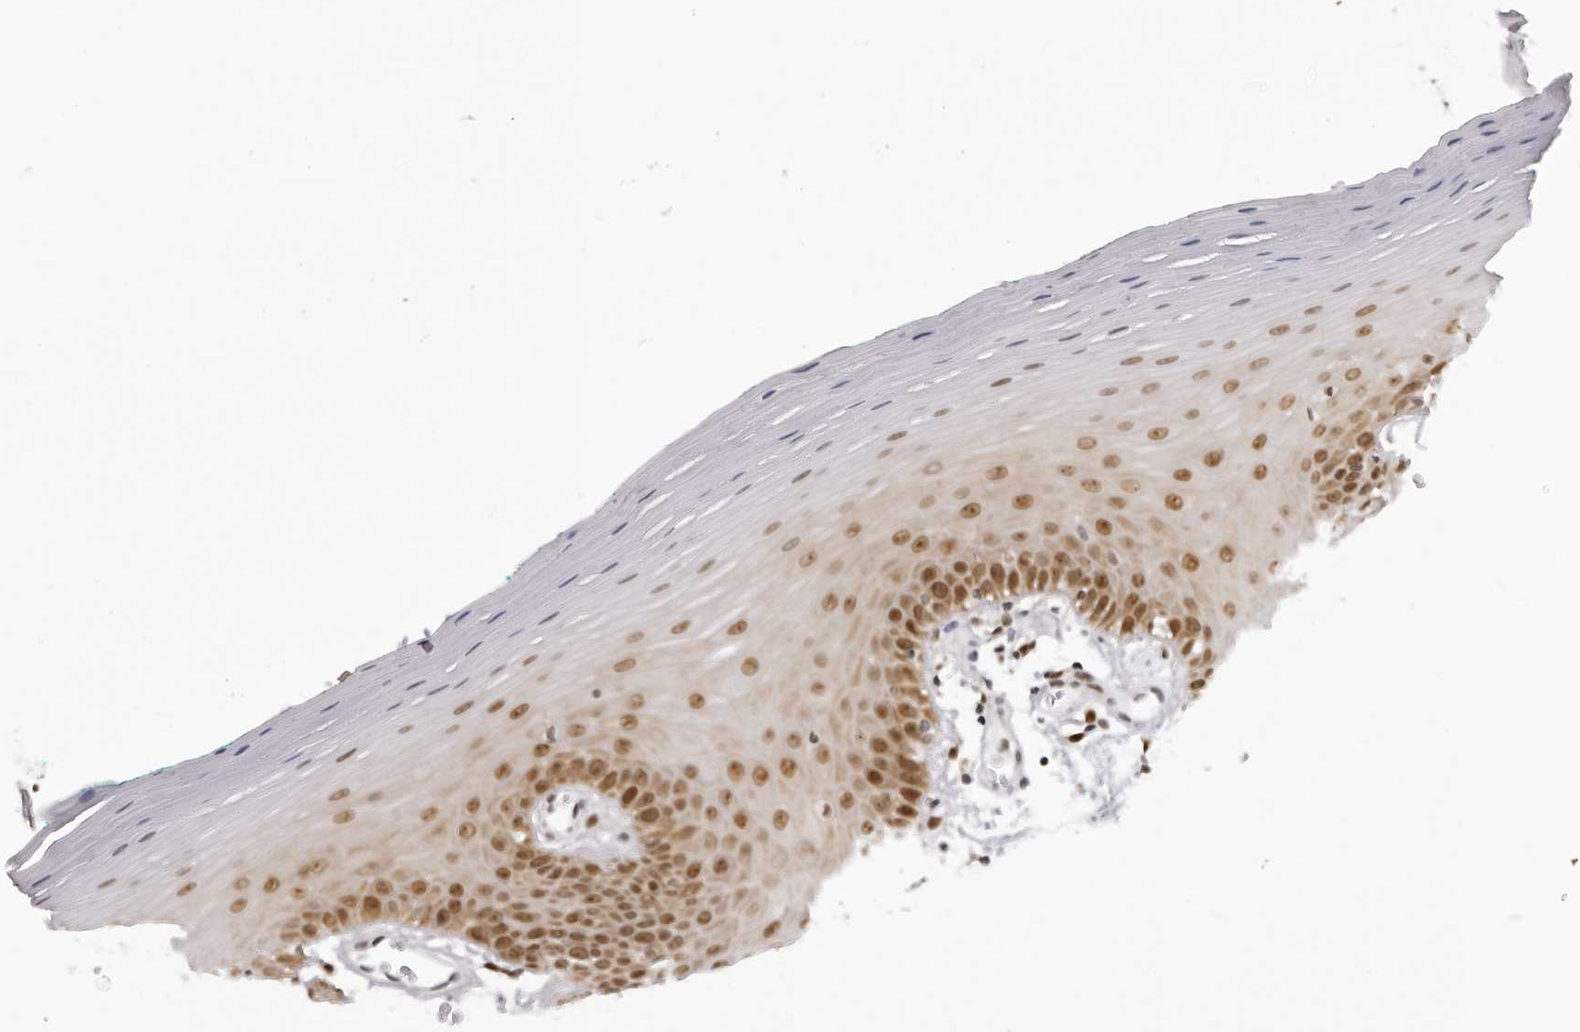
{"staining": {"intensity": "moderate", "quantity": ">75%", "location": "nuclear"}, "tissue": "oral mucosa", "cell_type": "Squamous epithelial cells", "image_type": "normal", "snomed": [{"axis": "morphology", "description": "Normal tissue, NOS"}, {"axis": "topography", "description": "Skeletal muscle"}, {"axis": "topography", "description": "Oral tissue"}], "caption": "Benign oral mucosa demonstrates moderate nuclear positivity in about >75% of squamous epithelial cells, visualized by immunohistochemistry.", "gene": "HEXIM2", "patient": {"sex": "male", "age": 58}}